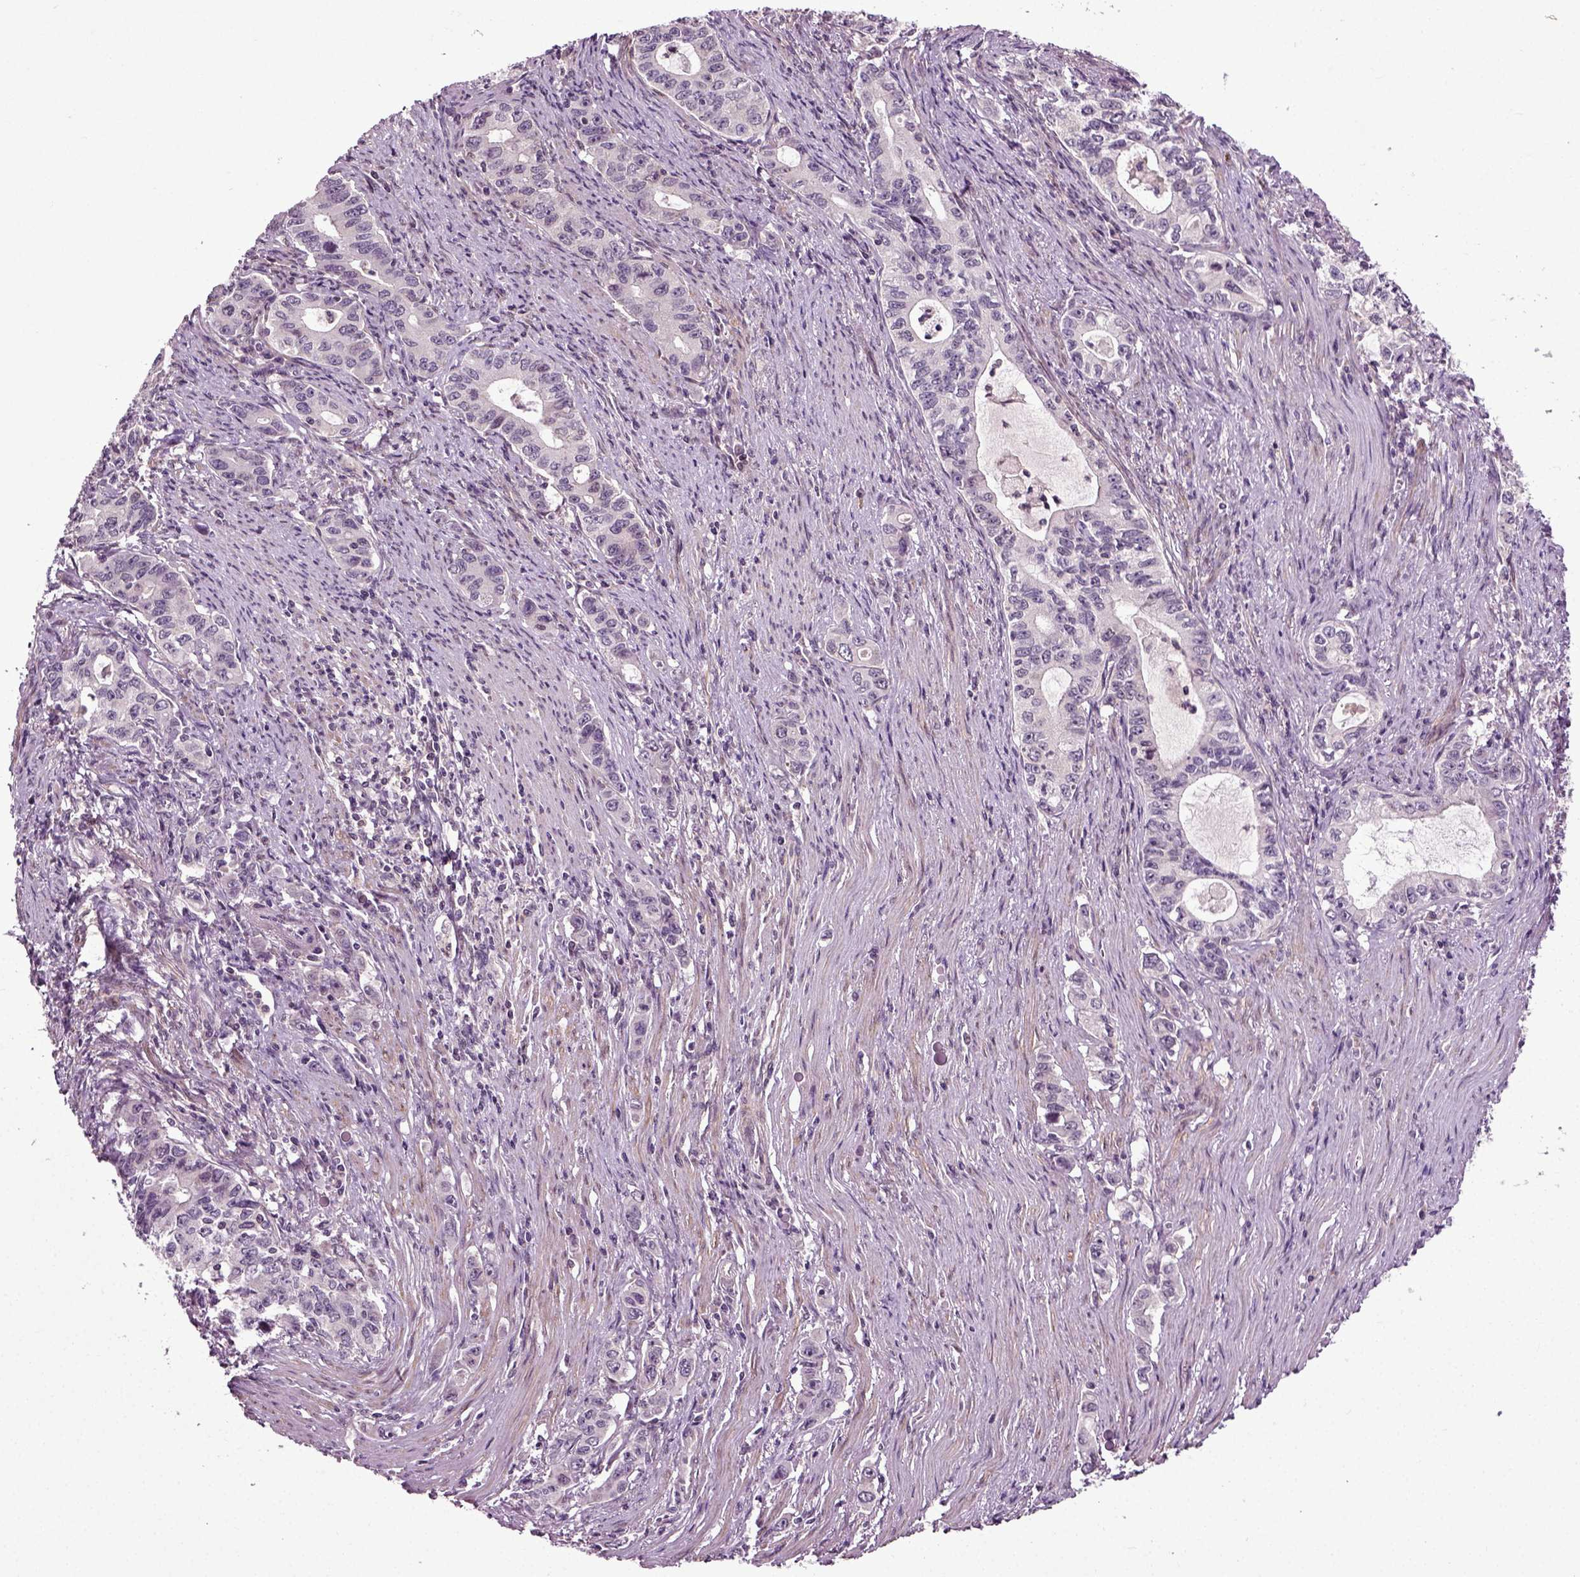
{"staining": {"intensity": "negative", "quantity": "none", "location": "none"}, "tissue": "stomach cancer", "cell_type": "Tumor cells", "image_type": "cancer", "snomed": [{"axis": "morphology", "description": "Adenocarcinoma, NOS"}, {"axis": "topography", "description": "Stomach, lower"}], "caption": "Immunohistochemical staining of human stomach adenocarcinoma shows no significant staining in tumor cells.", "gene": "KNSTRN", "patient": {"sex": "female", "age": 72}}